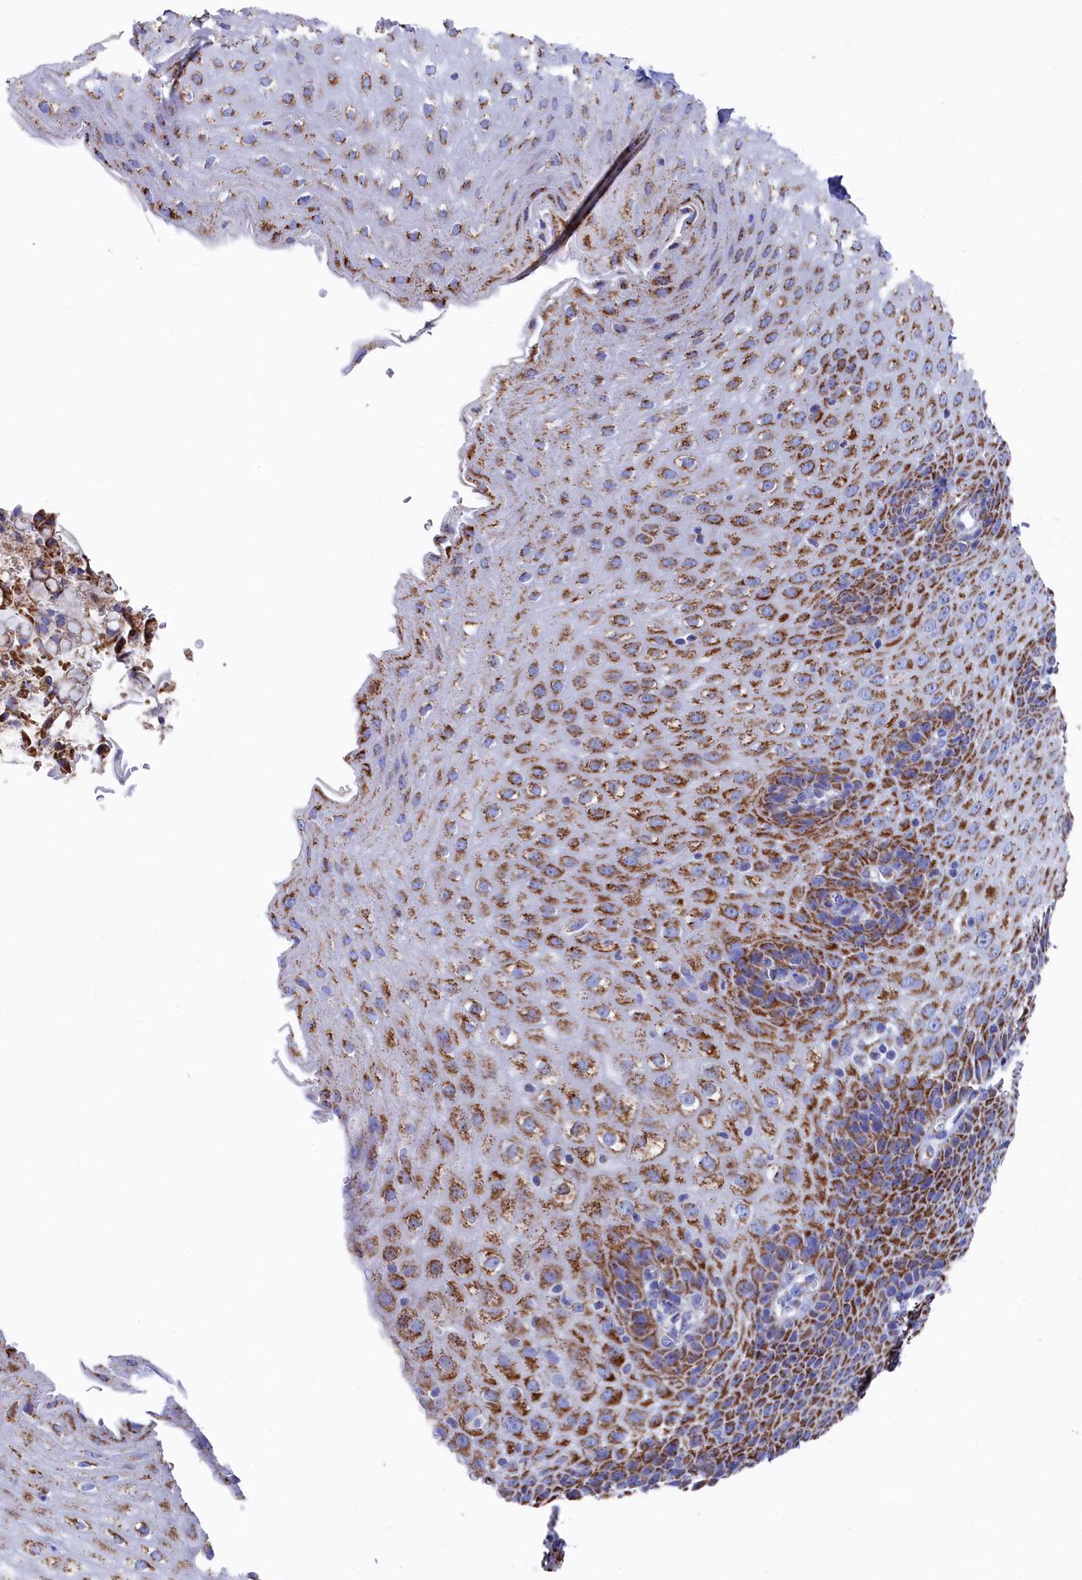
{"staining": {"intensity": "moderate", "quantity": ">75%", "location": "cytoplasmic/membranous"}, "tissue": "esophagus", "cell_type": "Squamous epithelial cells", "image_type": "normal", "snomed": [{"axis": "morphology", "description": "Normal tissue, NOS"}, {"axis": "topography", "description": "Esophagus"}], "caption": "Protein analysis of normal esophagus shows moderate cytoplasmic/membranous staining in approximately >75% of squamous epithelial cells.", "gene": "MMAB", "patient": {"sex": "female", "age": 61}}